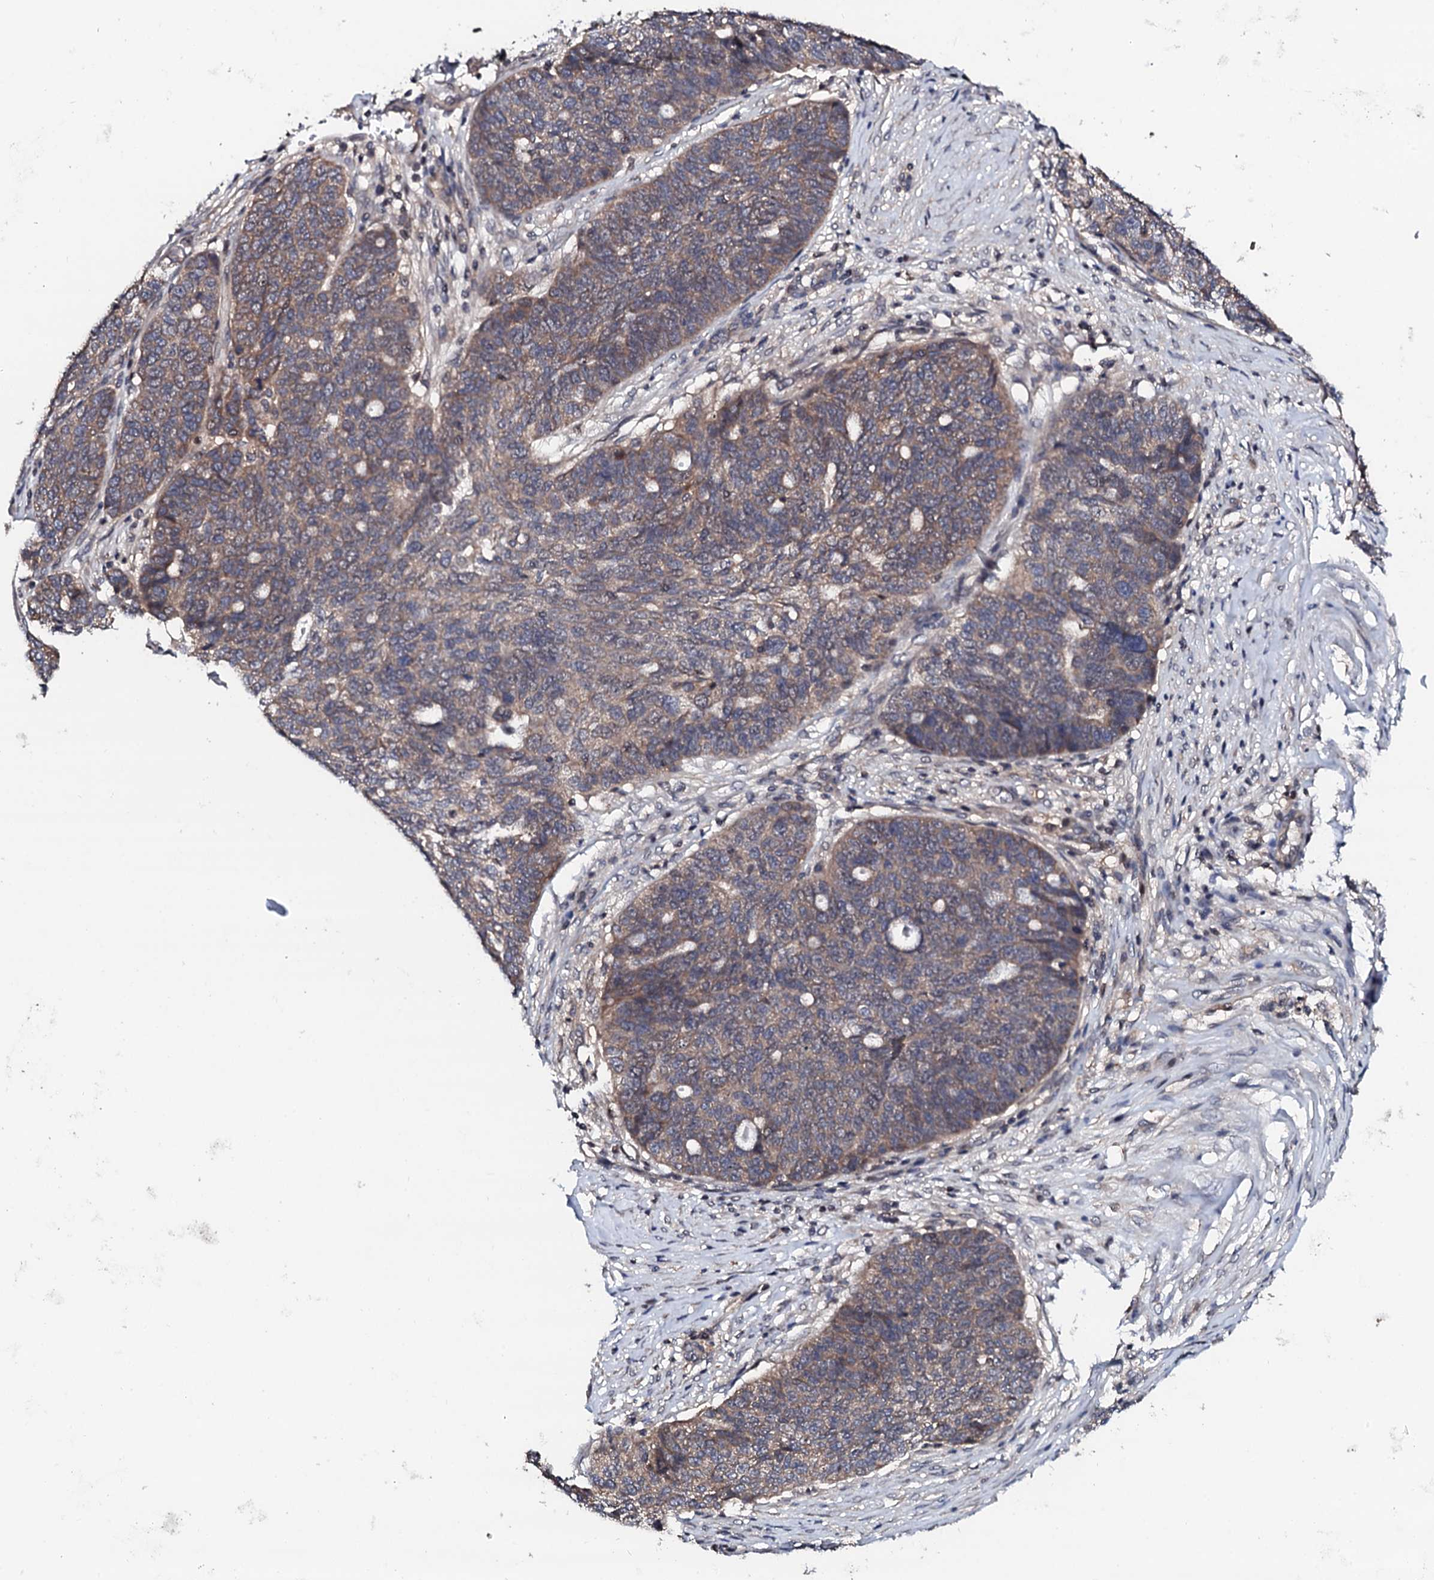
{"staining": {"intensity": "moderate", "quantity": "25%-75%", "location": "cytoplasmic/membranous"}, "tissue": "ovarian cancer", "cell_type": "Tumor cells", "image_type": "cancer", "snomed": [{"axis": "morphology", "description": "Cystadenocarcinoma, serous, NOS"}, {"axis": "topography", "description": "Ovary"}], "caption": "Tumor cells display medium levels of moderate cytoplasmic/membranous positivity in about 25%-75% of cells in ovarian serous cystadenocarcinoma. (IHC, brightfield microscopy, high magnification).", "gene": "EDC3", "patient": {"sex": "female", "age": 59}}